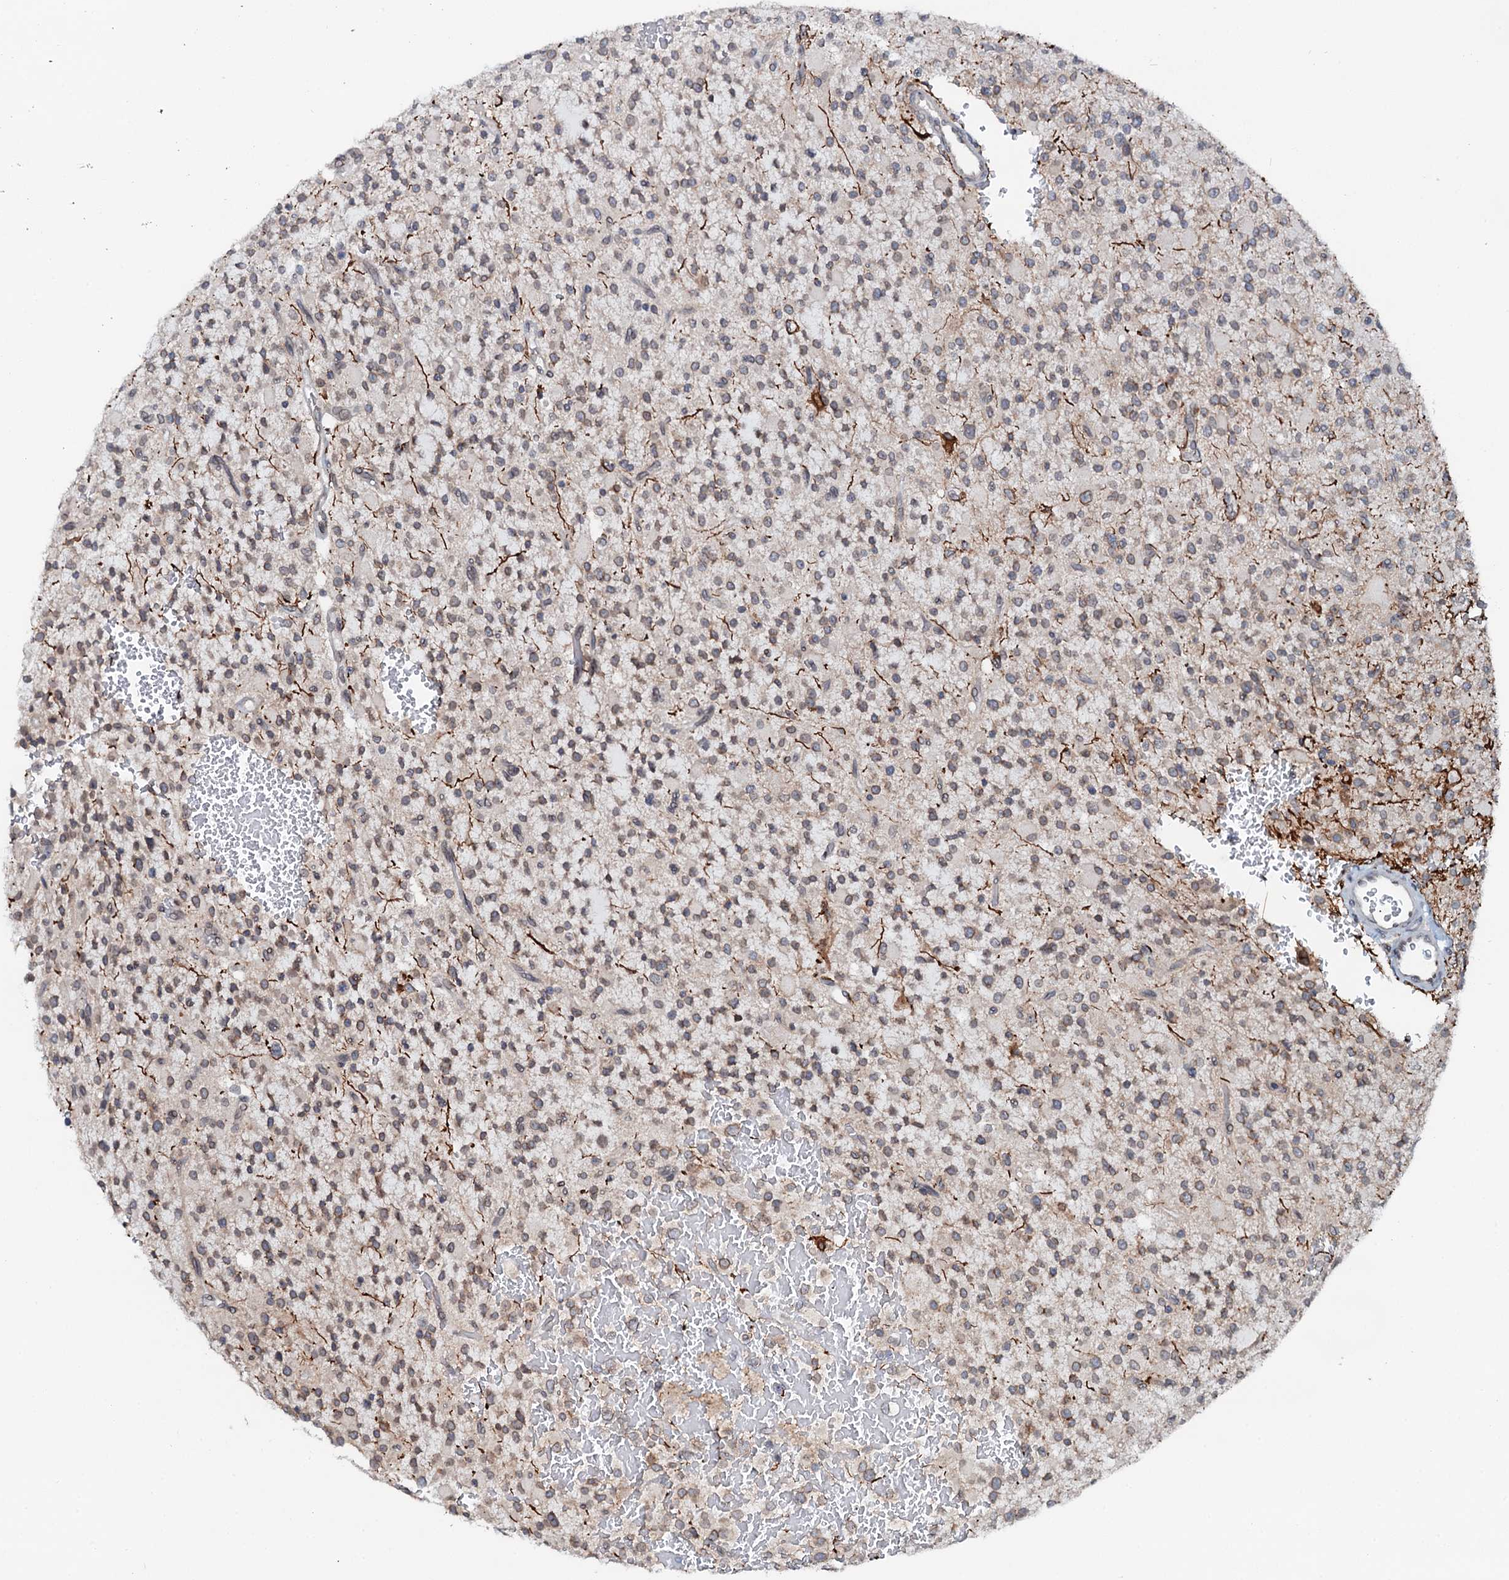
{"staining": {"intensity": "weak", "quantity": "<25%", "location": "cytoplasmic/membranous"}, "tissue": "glioma", "cell_type": "Tumor cells", "image_type": "cancer", "snomed": [{"axis": "morphology", "description": "Glioma, malignant, High grade"}, {"axis": "topography", "description": "Brain"}], "caption": "The micrograph reveals no staining of tumor cells in glioma.", "gene": "SNTA1", "patient": {"sex": "male", "age": 34}}